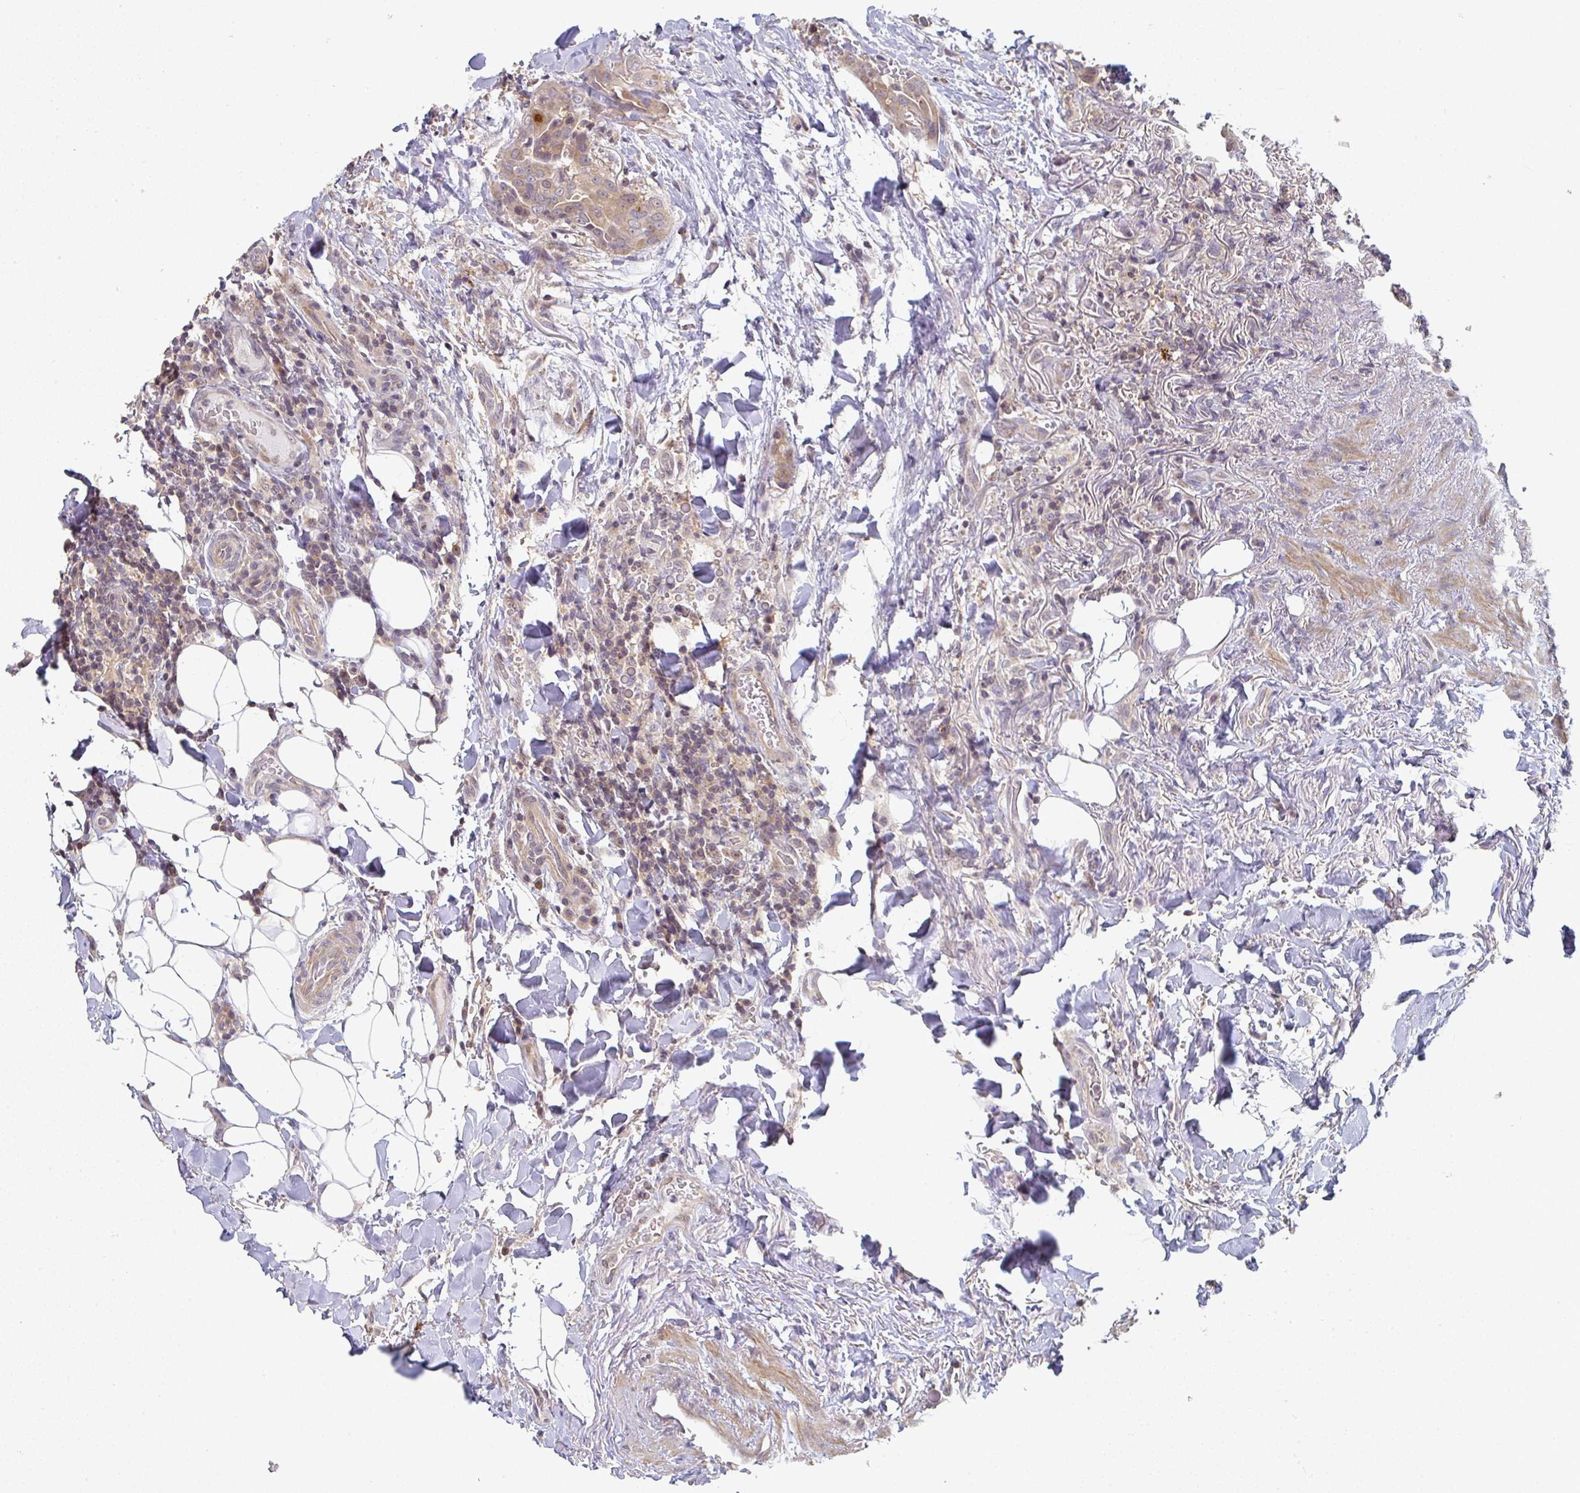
{"staining": {"intensity": "weak", "quantity": ">75%", "location": "cytoplasmic/membranous"}, "tissue": "thyroid cancer", "cell_type": "Tumor cells", "image_type": "cancer", "snomed": [{"axis": "morphology", "description": "Papillary adenocarcinoma, NOS"}, {"axis": "topography", "description": "Thyroid gland"}], "caption": "Human papillary adenocarcinoma (thyroid) stained with a brown dye demonstrates weak cytoplasmic/membranous positive staining in about >75% of tumor cells.", "gene": "RANGRF", "patient": {"sex": "male", "age": 61}}